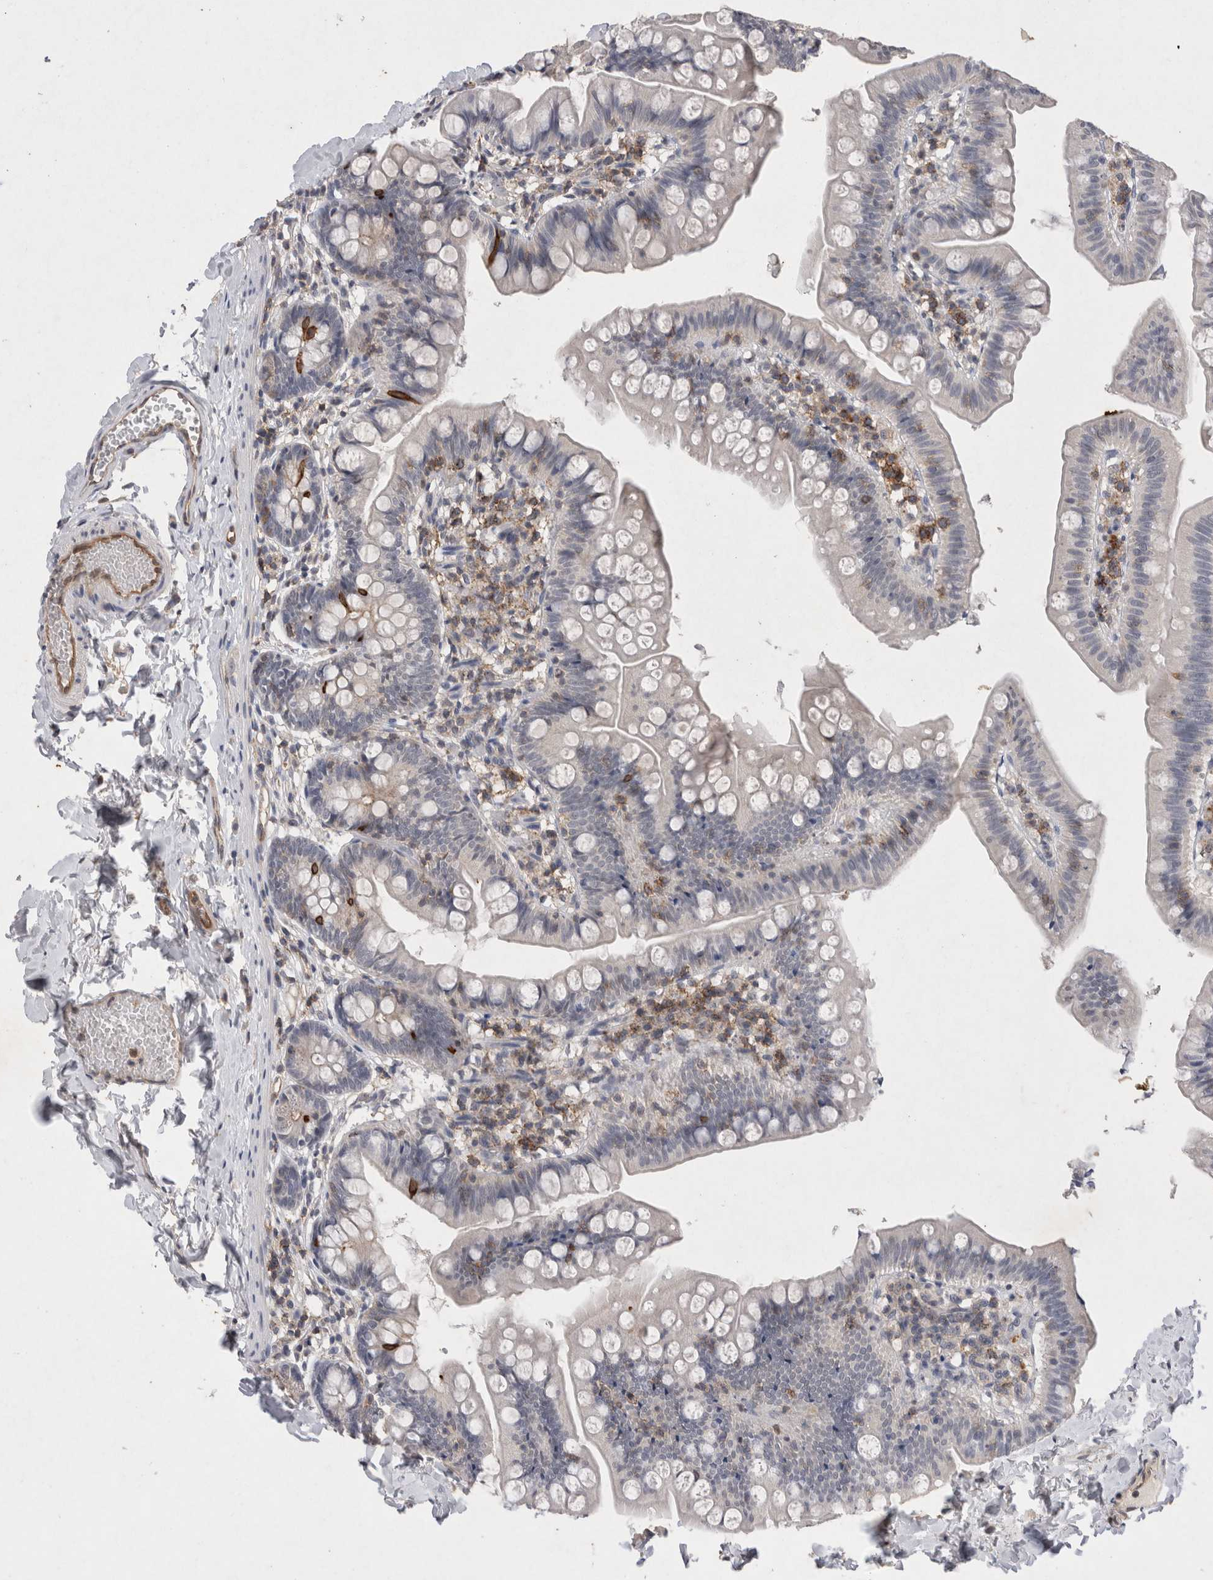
{"staining": {"intensity": "negative", "quantity": "none", "location": "none"}, "tissue": "small intestine", "cell_type": "Glandular cells", "image_type": "normal", "snomed": [{"axis": "morphology", "description": "Normal tissue, NOS"}, {"axis": "topography", "description": "Small intestine"}], "caption": "Glandular cells show no significant protein positivity in benign small intestine.", "gene": "RASSF3", "patient": {"sex": "male", "age": 7}}